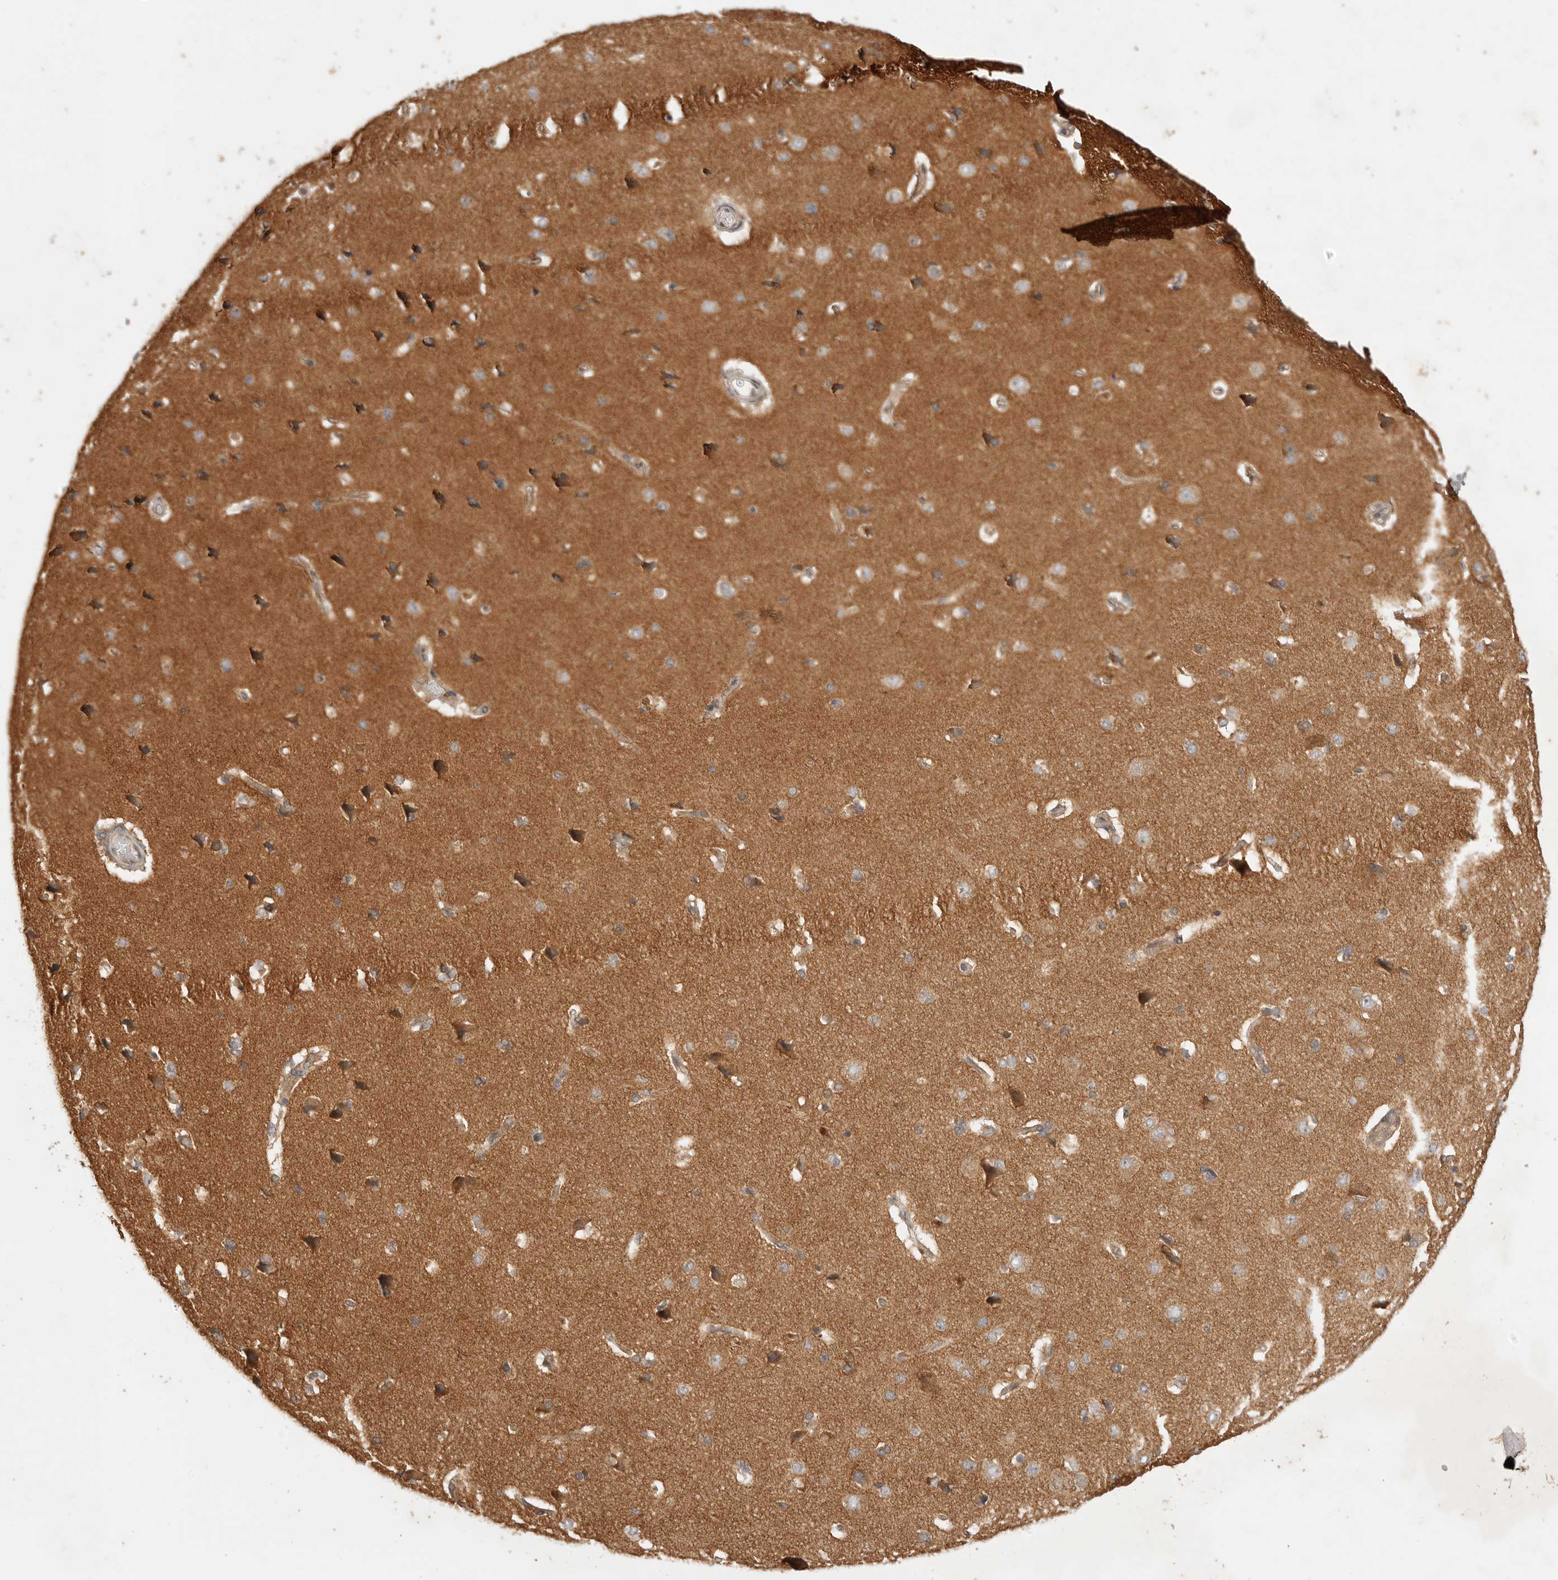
{"staining": {"intensity": "moderate", "quantity": "25%-75%", "location": "cytoplasmic/membranous"}, "tissue": "cerebral cortex", "cell_type": "Endothelial cells", "image_type": "normal", "snomed": [{"axis": "morphology", "description": "Normal tissue, NOS"}, {"axis": "topography", "description": "Cerebral cortex"}], "caption": "Protein staining of benign cerebral cortex reveals moderate cytoplasmic/membranous positivity in about 25%-75% of endothelial cells.", "gene": "ZNF232", "patient": {"sex": "male", "age": 62}}